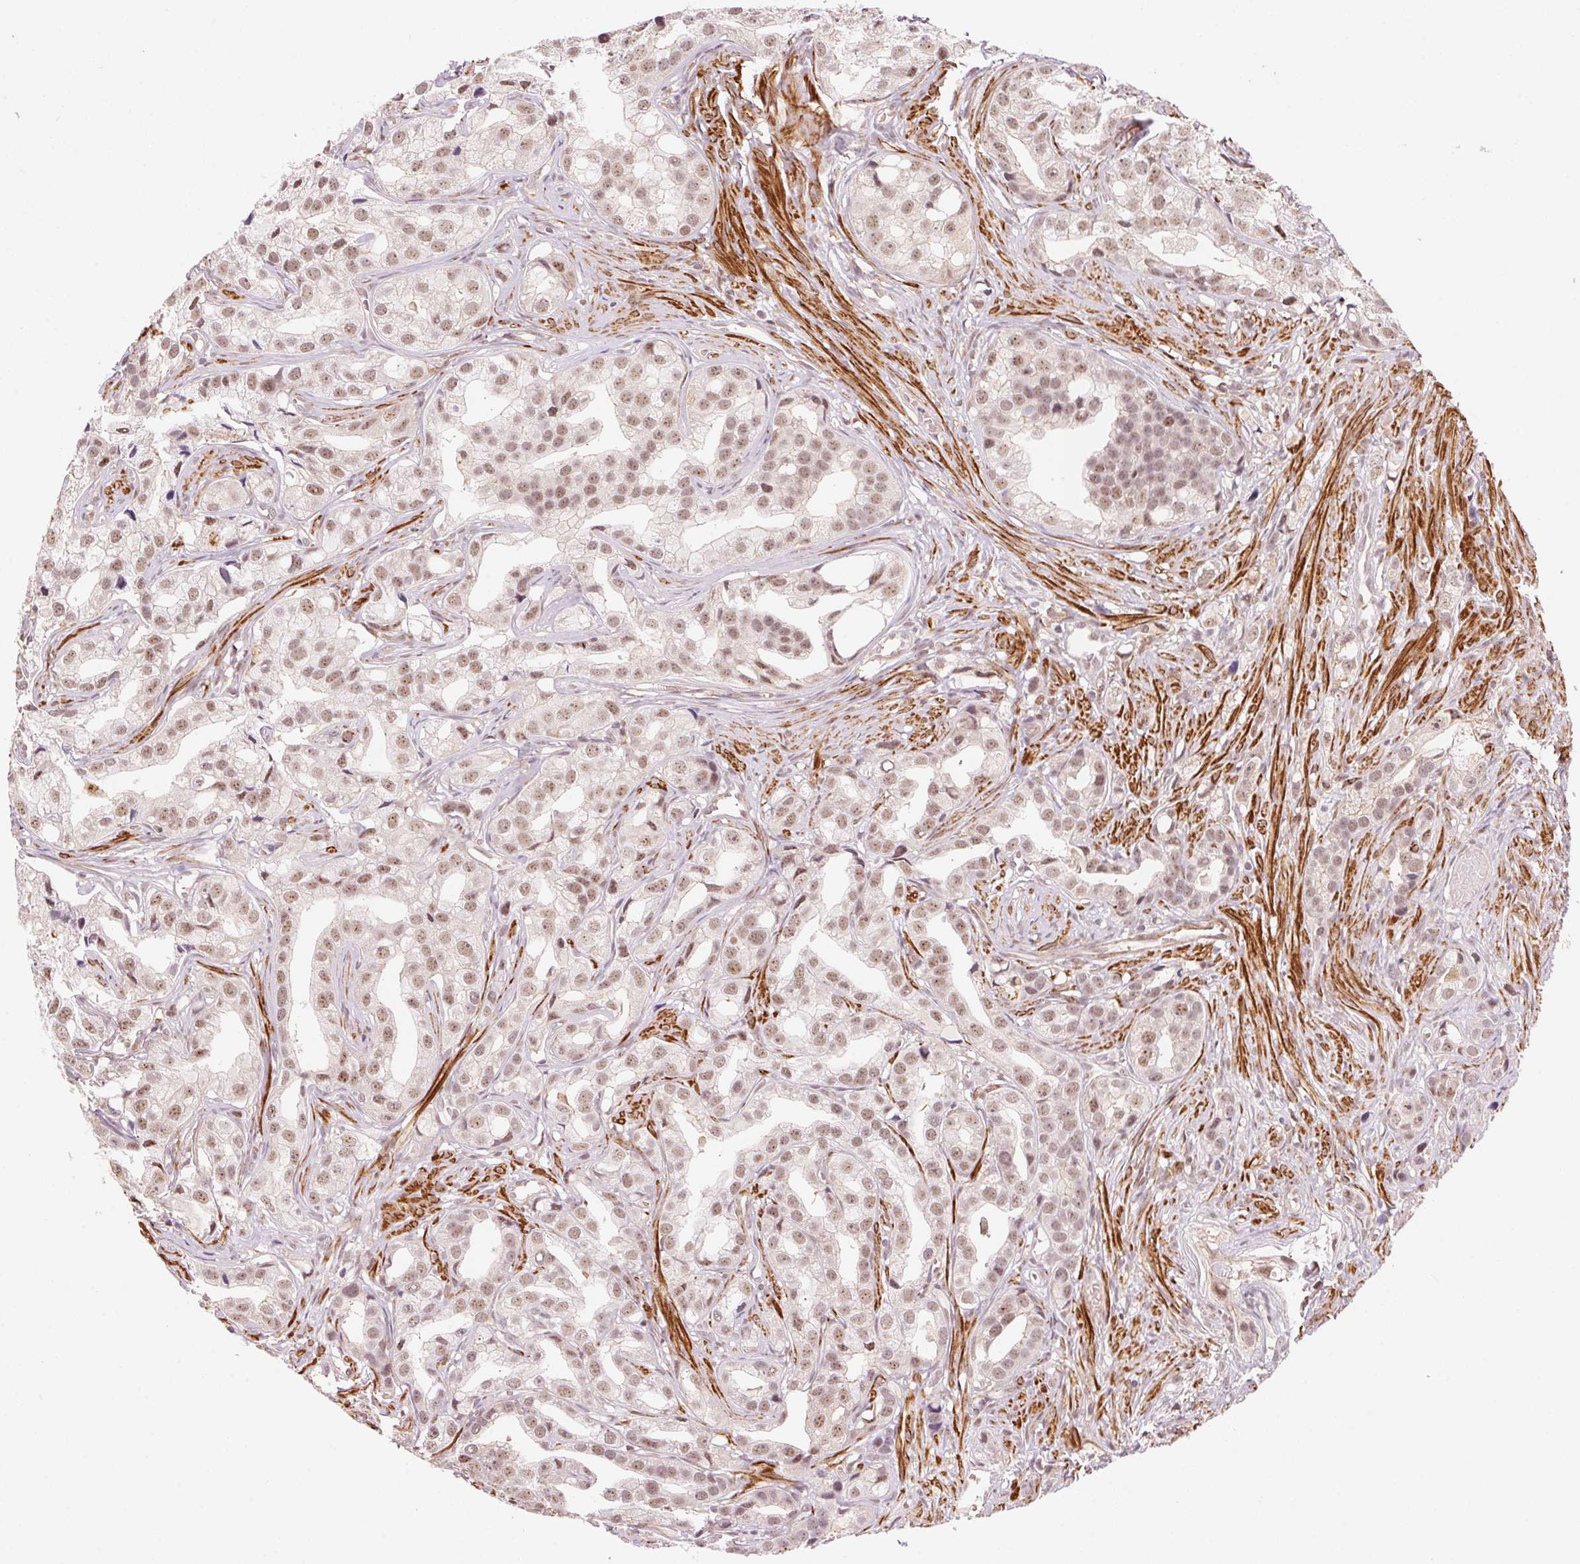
{"staining": {"intensity": "weak", "quantity": ">75%", "location": "nuclear"}, "tissue": "prostate cancer", "cell_type": "Tumor cells", "image_type": "cancer", "snomed": [{"axis": "morphology", "description": "Adenocarcinoma, High grade"}, {"axis": "topography", "description": "Prostate"}], "caption": "A brown stain labels weak nuclear staining of a protein in human prostate cancer (adenocarcinoma (high-grade)) tumor cells.", "gene": "HNRNPDL", "patient": {"sex": "male", "age": 75}}